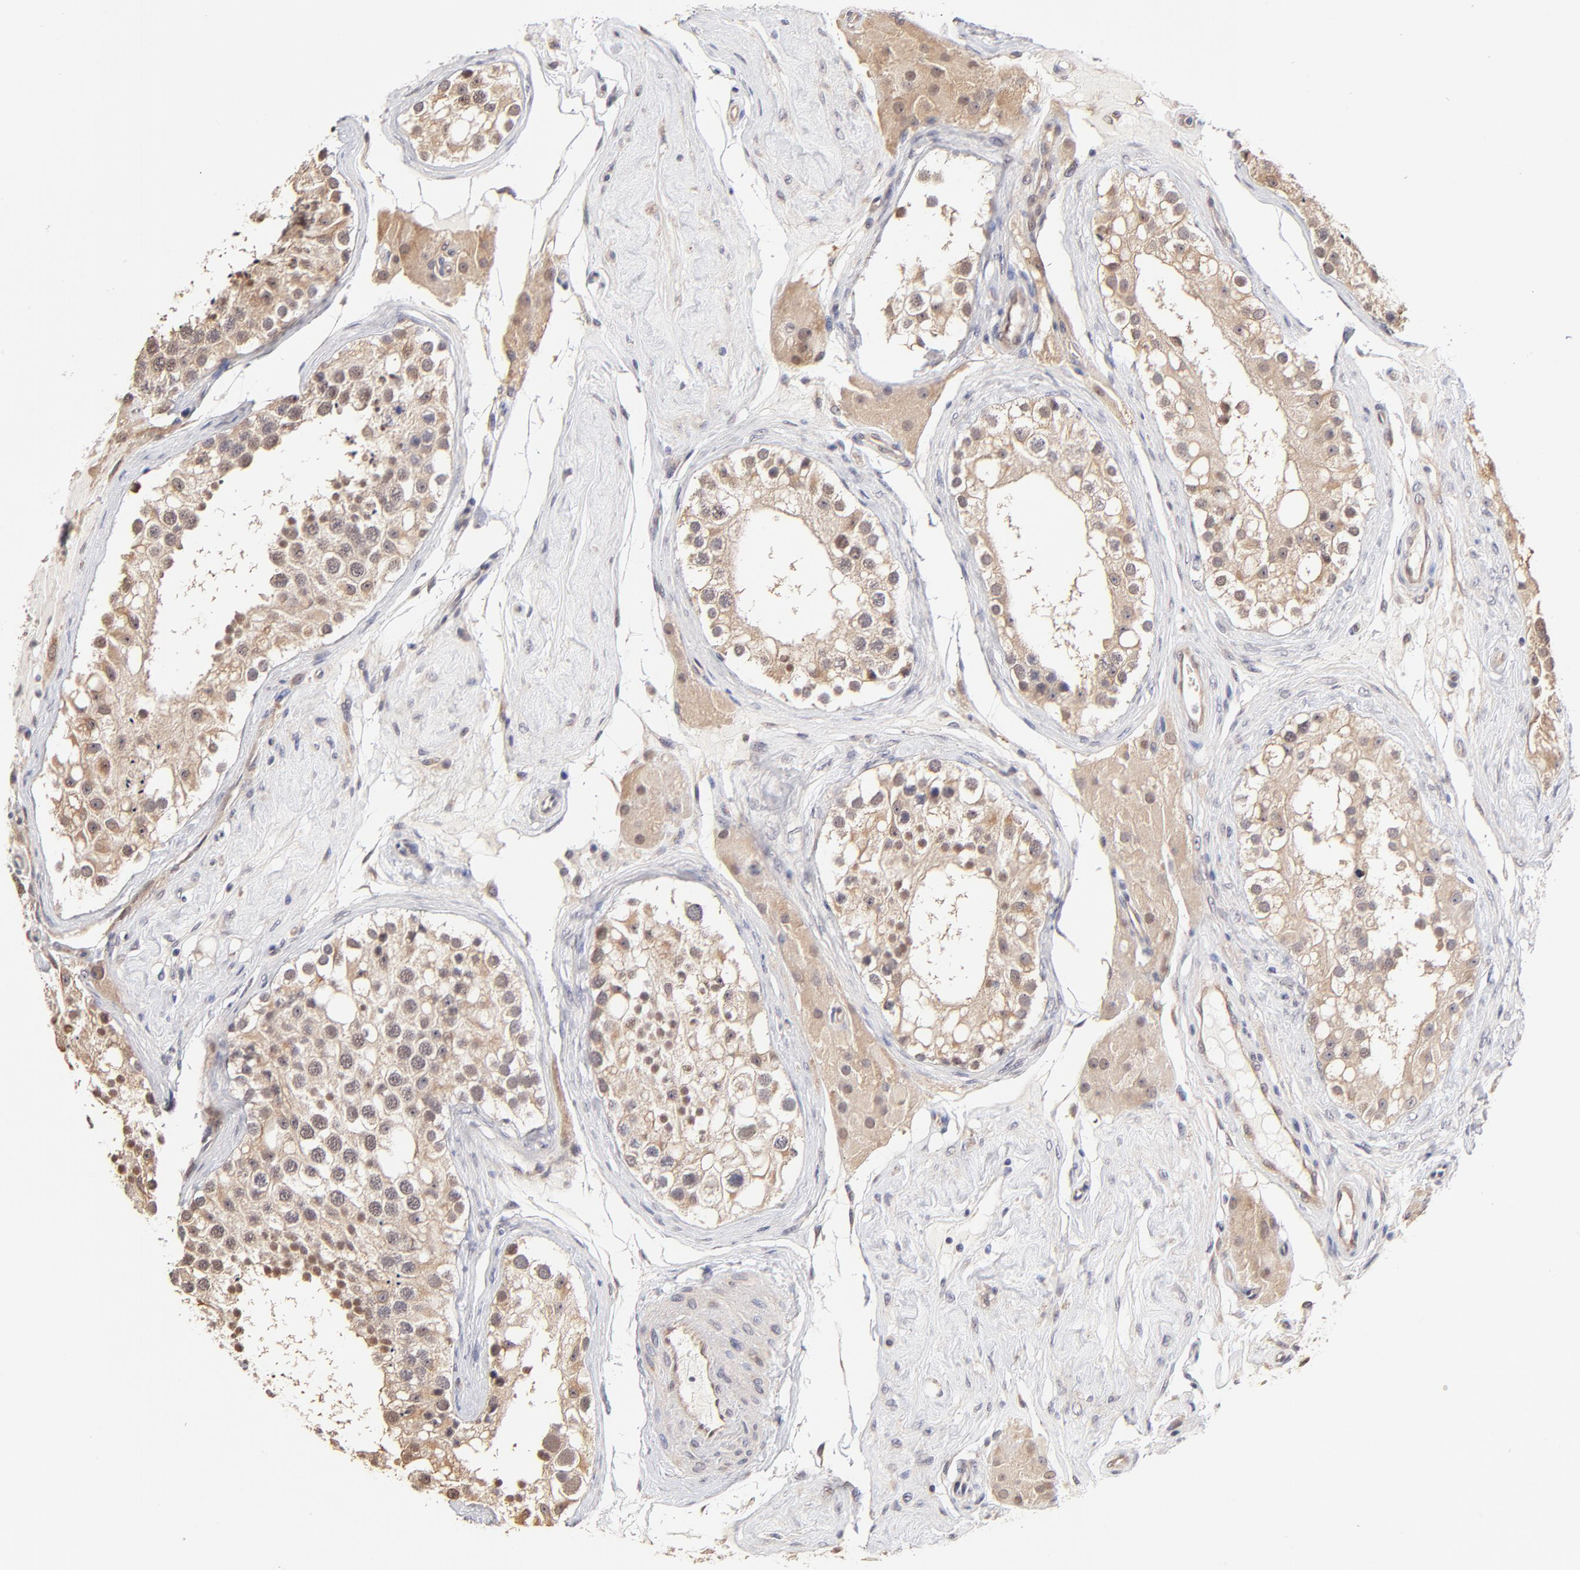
{"staining": {"intensity": "moderate", "quantity": ">75%", "location": "cytoplasmic/membranous"}, "tissue": "testis", "cell_type": "Cells in seminiferous ducts", "image_type": "normal", "snomed": [{"axis": "morphology", "description": "Normal tissue, NOS"}, {"axis": "topography", "description": "Testis"}], "caption": "DAB immunohistochemical staining of benign testis exhibits moderate cytoplasmic/membranous protein staining in about >75% of cells in seminiferous ducts. (DAB (3,3'-diaminobenzidine) IHC, brown staining for protein, blue staining for nuclei).", "gene": "ZNF10", "patient": {"sex": "male", "age": 68}}